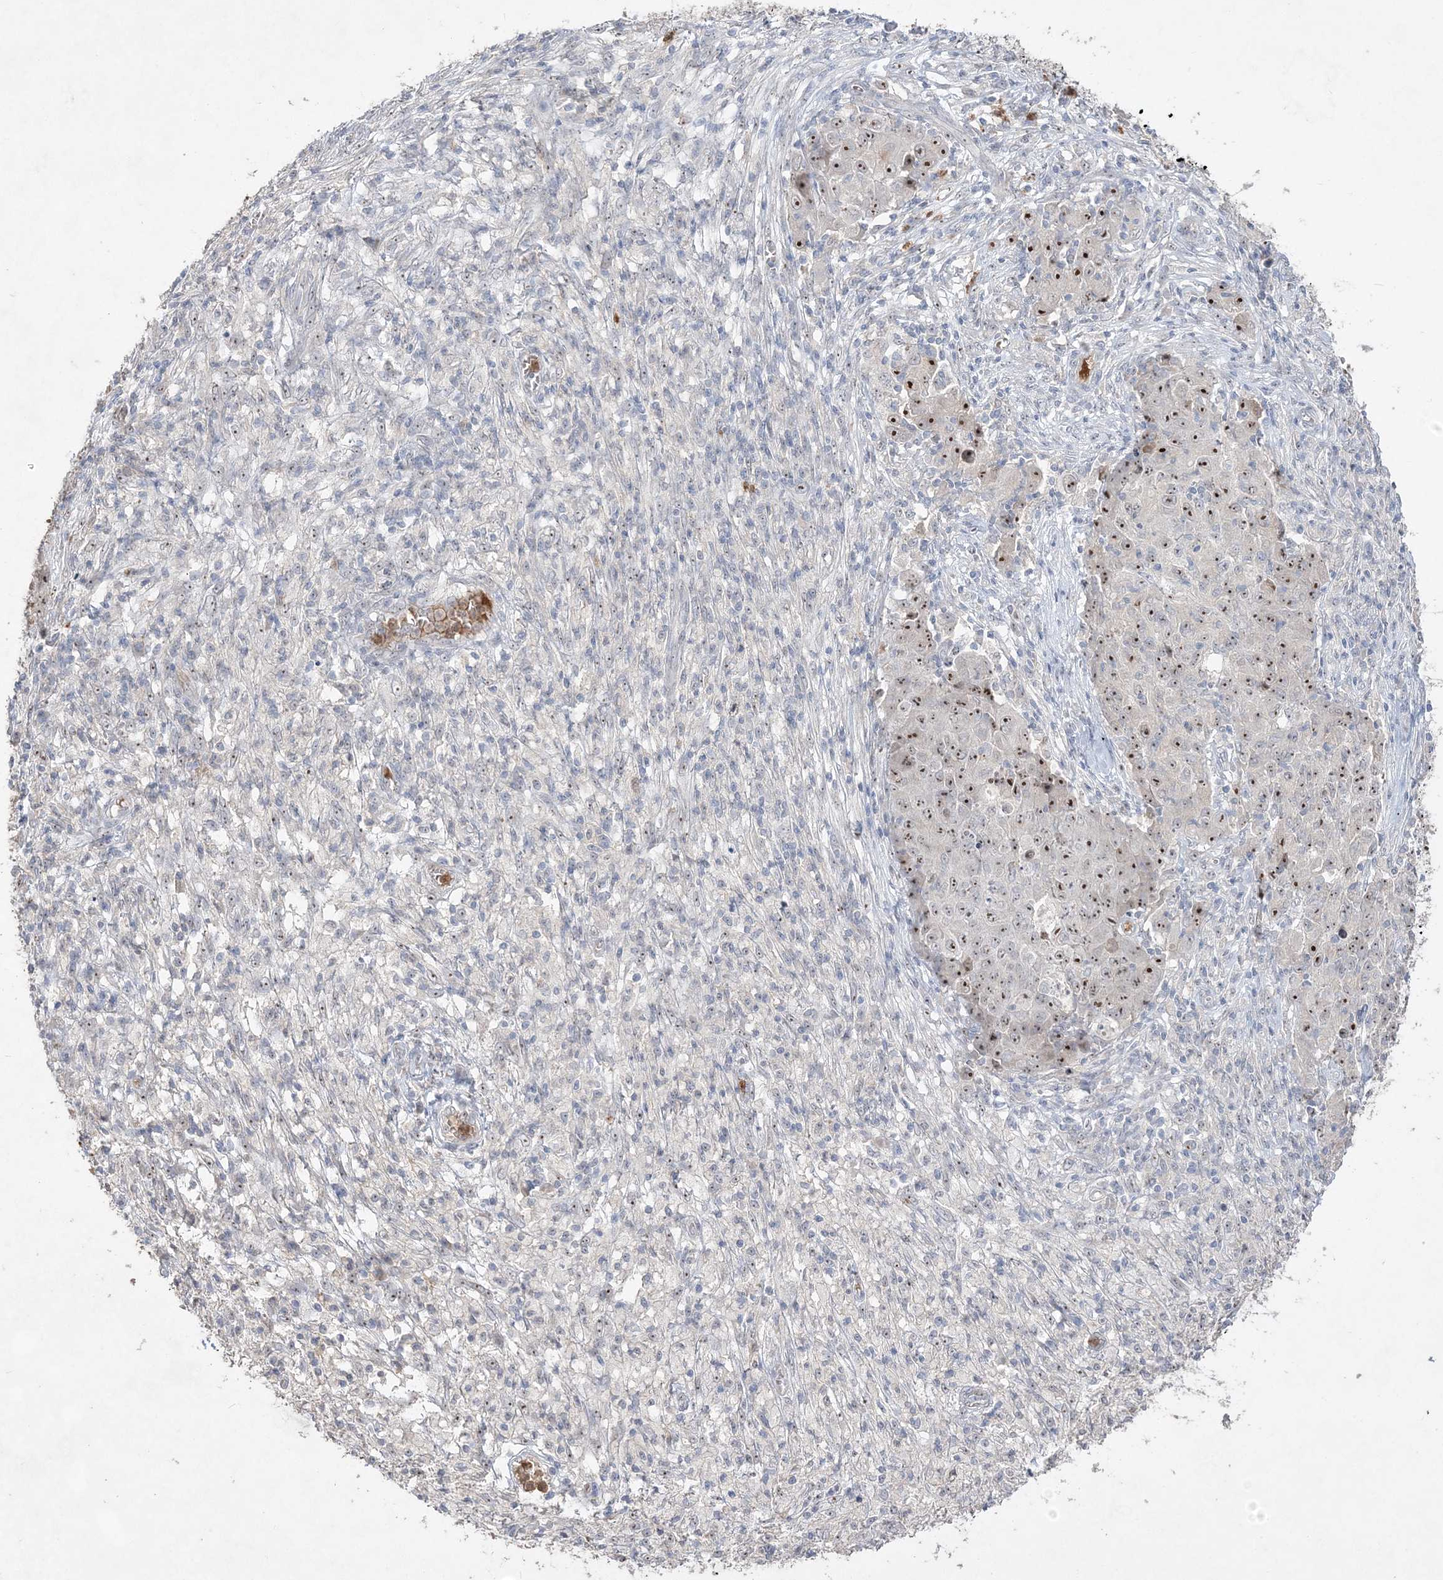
{"staining": {"intensity": "strong", "quantity": "25%-75%", "location": "nuclear"}, "tissue": "ovarian cancer", "cell_type": "Tumor cells", "image_type": "cancer", "snomed": [{"axis": "morphology", "description": "Carcinoma, endometroid"}, {"axis": "topography", "description": "Ovary"}], "caption": "The immunohistochemical stain highlights strong nuclear expression in tumor cells of ovarian cancer (endometroid carcinoma) tissue. (DAB IHC, brown staining for protein, blue staining for nuclei).", "gene": "NOP16", "patient": {"sex": "female", "age": 42}}